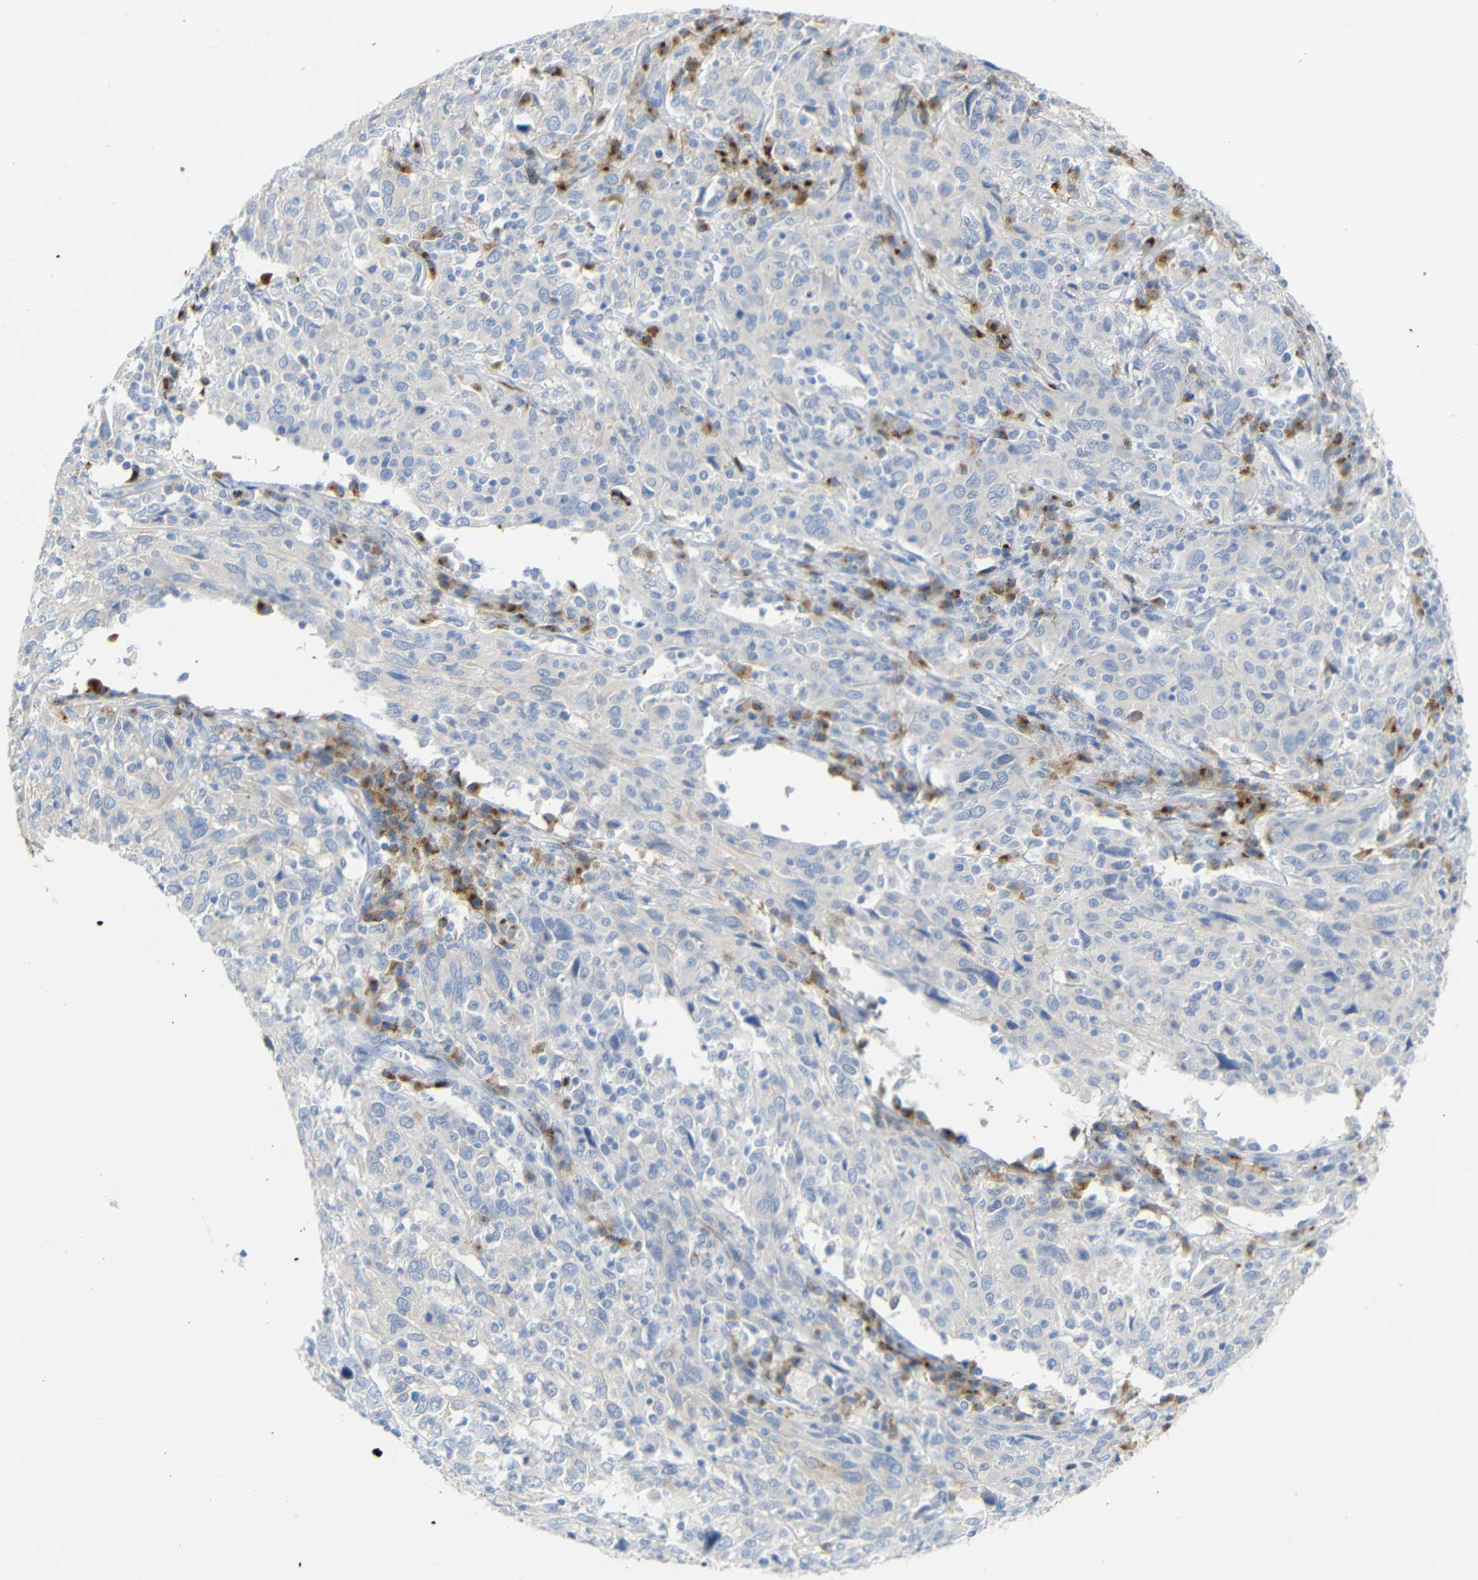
{"staining": {"intensity": "negative", "quantity": "none", "location": "none"}, "tissue": "cervical cancer", "cell_type": "Tumor cells", "image_type": "cancer", "snomed": [{"axis": "morphology", "description": "Squamous cell carcinoma, NOS"}, {"axis": "topography", "description": "Cervix"}], "caption": "A high-resolution photomicrograph shows IHC staining of cervical cancer, which exhibits no significant positivity in tumor cells.", "gene": "FCRL1", "patient": {"sex": "female", "age": 46}}